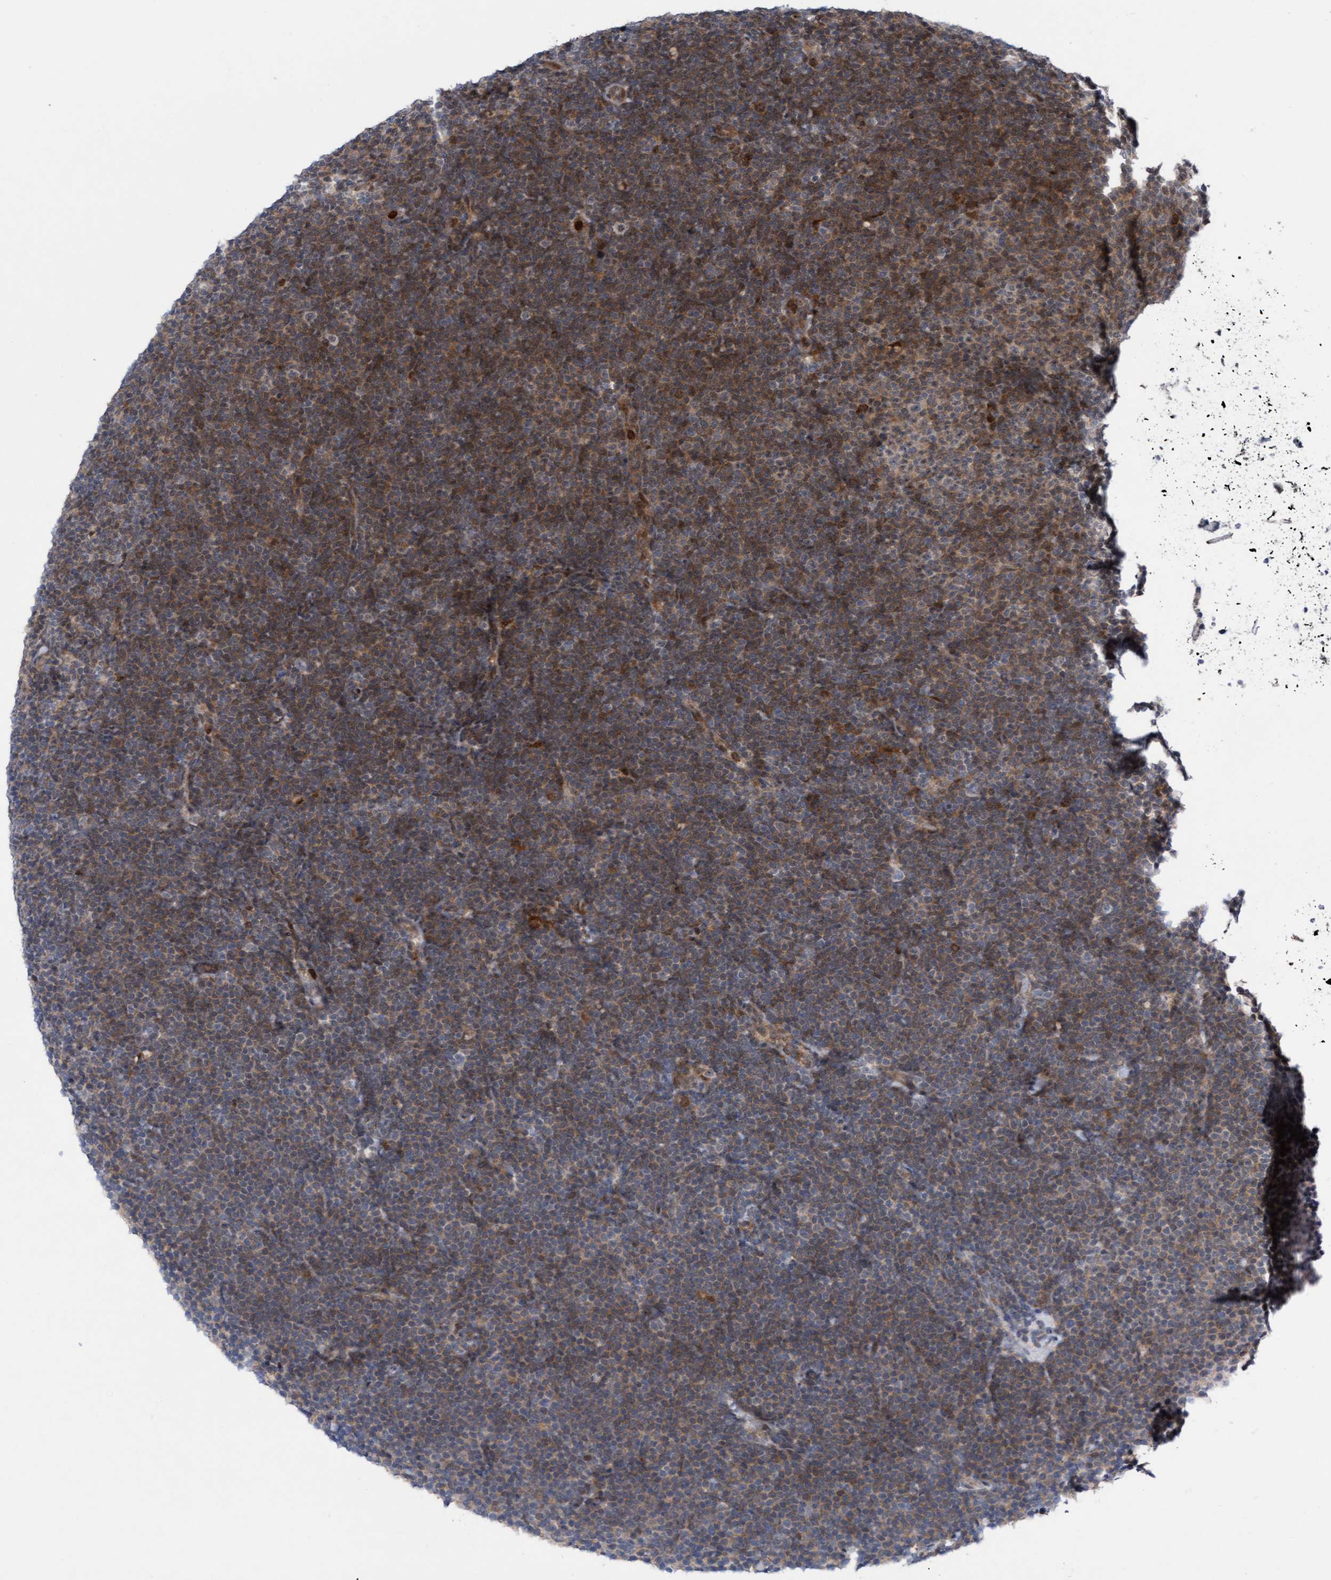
{"staining": {"intensity": "weak", "quantity": "25%-75%", "location": "cytoplasmic/membranous,nuclear"}, "tissue": "lymphoma", "cell_type": "Tumor cells", "image_type": "cancer", "snomed": [{"axis": "morphology", "description": "Malignant lymphoma, non-Hodgkin's type, Low grade"}, {"axis": "topography", "description": "Lymph node"}], "caption": "Protein expression analysis of human low-grade malignant lymphoma, non-Hodgkin's type reveals weak cytoplasmic/membranous and nuclear positivity in about 25%-75% of tumor cells. (Brightfield microscopy of DAB IHC at high magnification).", "gene": "RAP1GAP2", "patient": {"sex": "female", "age": 53}}